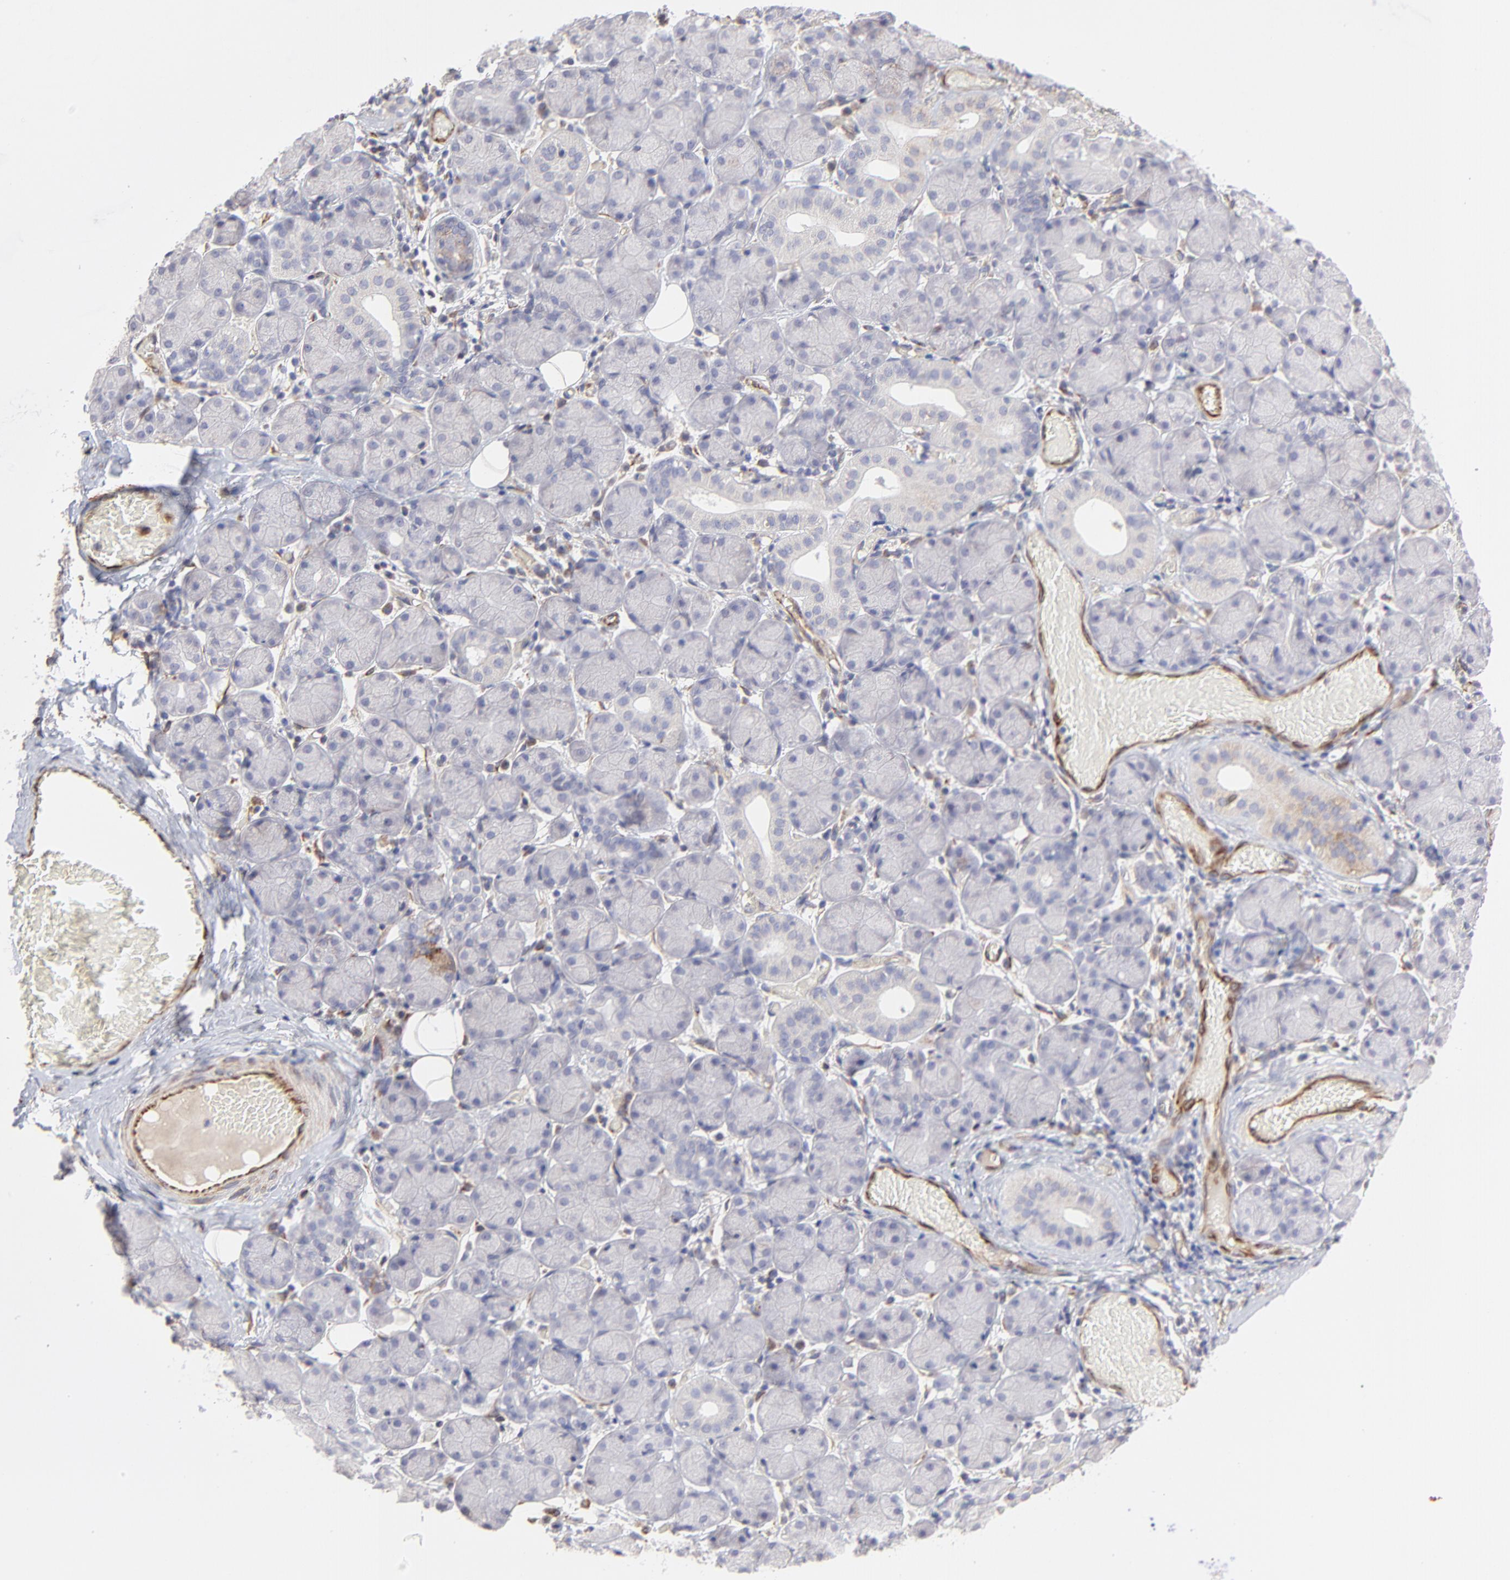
{"staining": {"intensity": "negative", "quantity": "none", "location": "none"}, "tissue": "salivary gland", "cell_type": "Glandular cells", "image_type": "normal", "snomed": [{"axis": "morphology", "description": "Normal tissue, NOS"}, {"axis": "topography", "description": "Salivary gland"}], "caption": "Glandular cells show no significant staining in benign salivary gland.", "gene": "COX8C", "patient": {"sex": "female", "age": 24}}